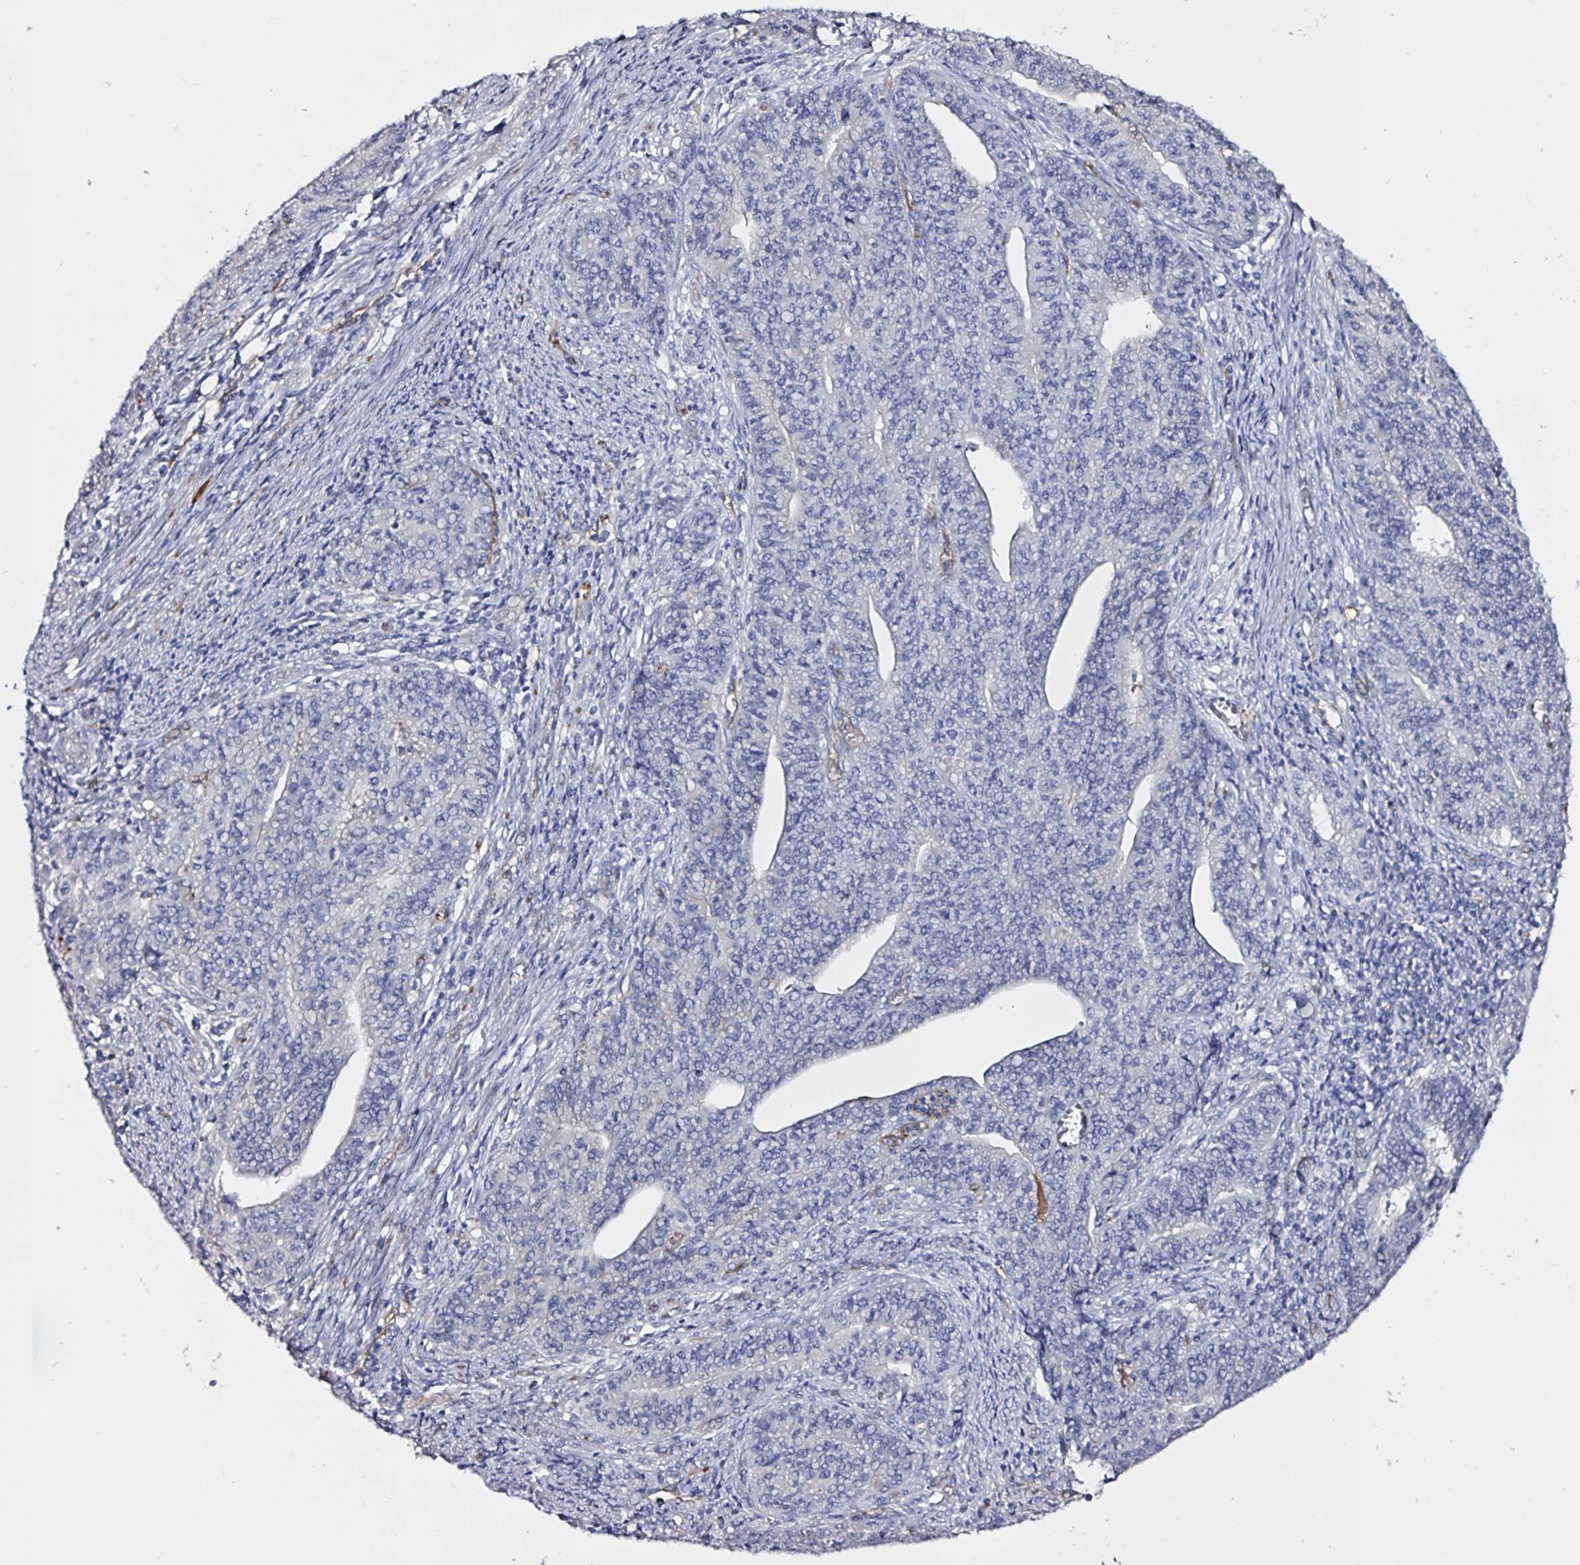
{"staining": {"intensity": "negative", "quantity": "none", "location": "none"}, "tissue": "endometrial cancer", "cell_type": "Tumor cells", "image_type": "cancer", "snomed": [{"axis": "morphology", "description": "Adenocarcinoma, NOS"}, {"axis": "topography", "description": "Endometrium"}], "caption": "Tumor cells show no significant positivity in endometrial cancer (adenocarcinoma).", "gene": "ACSBG2", "patient": {"sex": "female", "age": 59}}